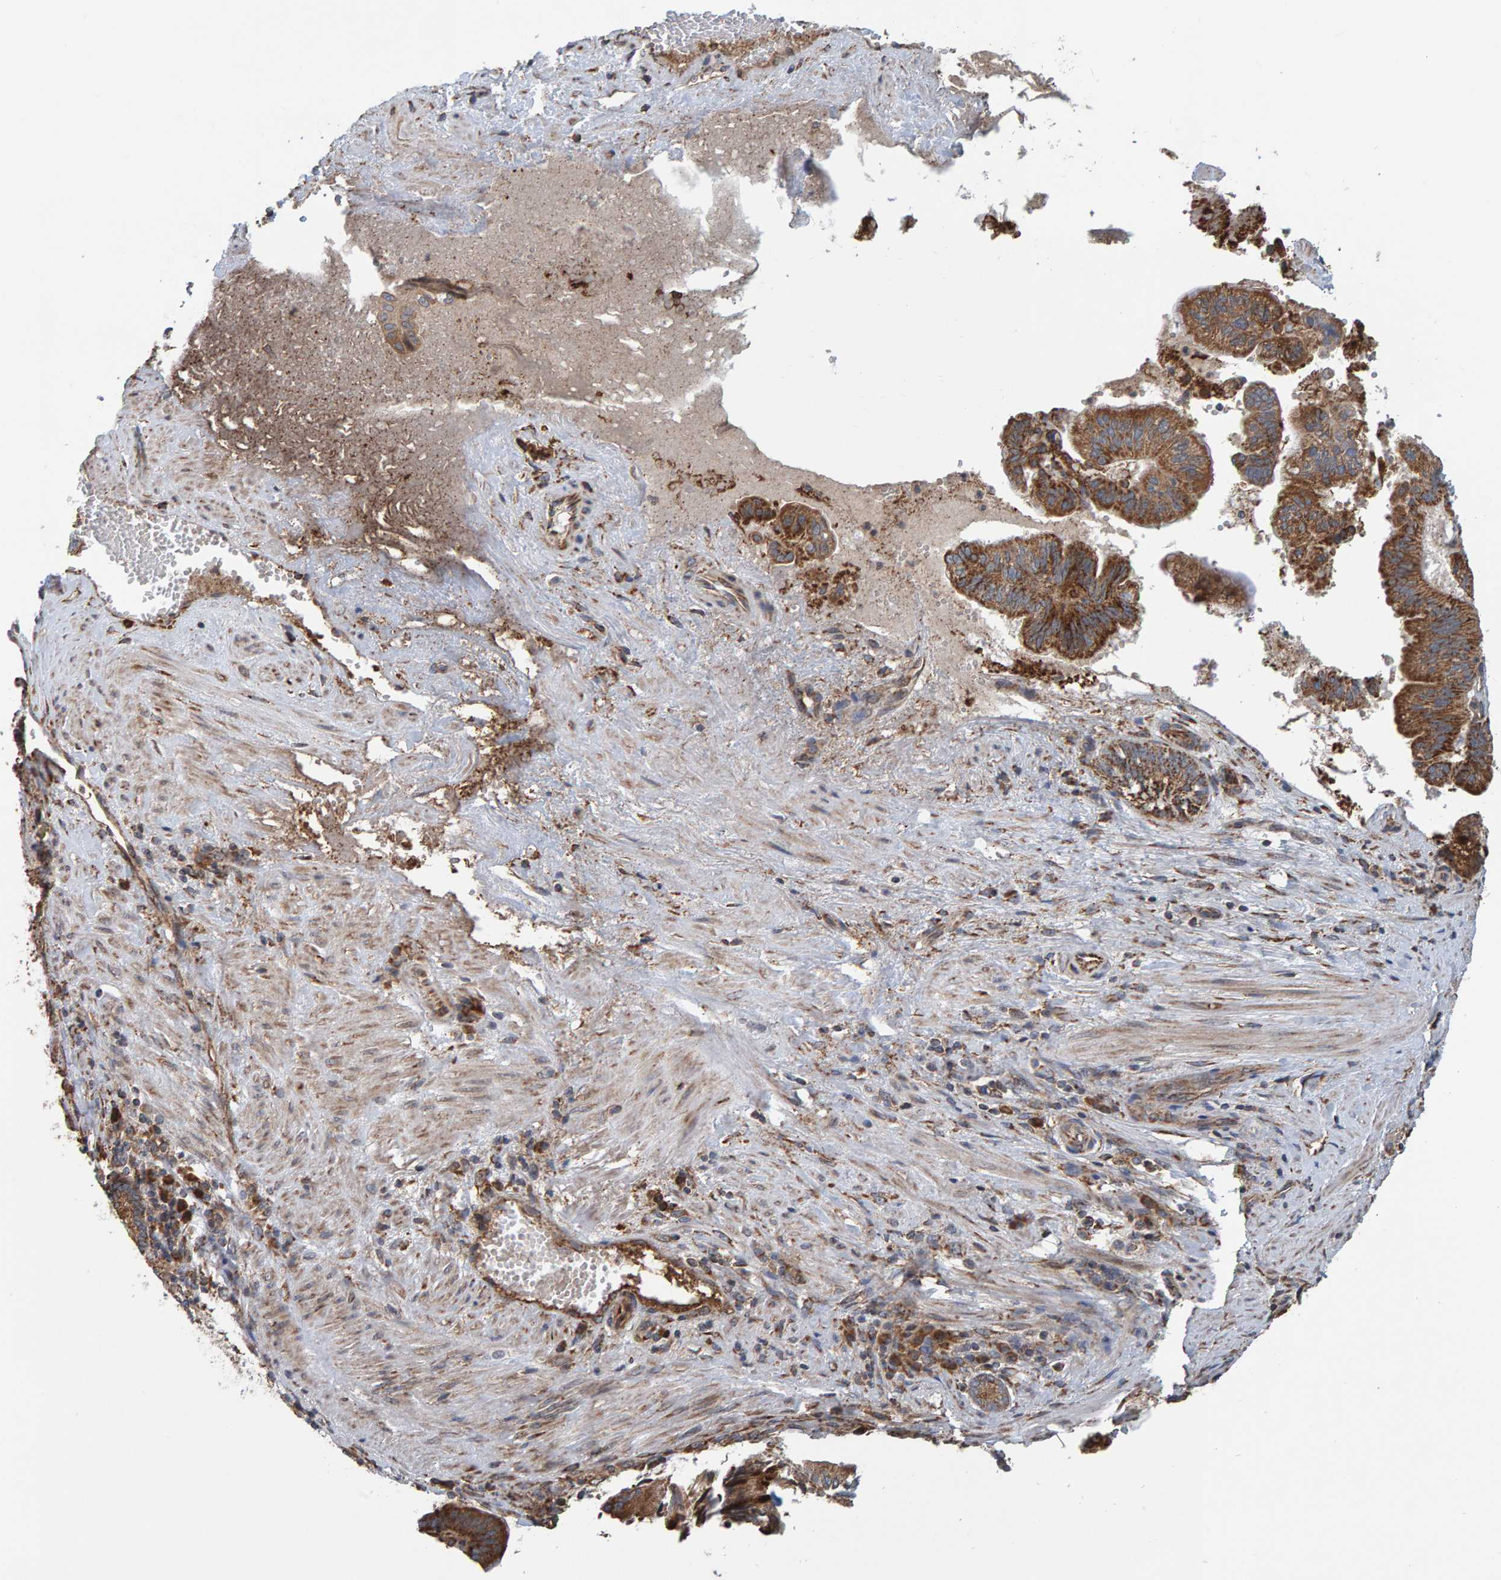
{"staining": {"intensity": "moderate", "quantity": ">75%", "location": "cytoplasmic/membranous"}, "tissue": "pancreatic cancer", "cell_type": "Tumor cells", "image_type": "cancer", "snomed": [{"axis": "morphology", "description": "Adenocarcinoma, NOS"}, {"axis": "topography", "description": "Pancreas"}], "caption": "A micrograph of human pancreatic adenocarcinoma stained for a protein exhibits moderate cytoplasmic/membranous brown staining in tumor cells.", "gene": "MRPL45", "patient": {"sex": "male", "age": 82}}